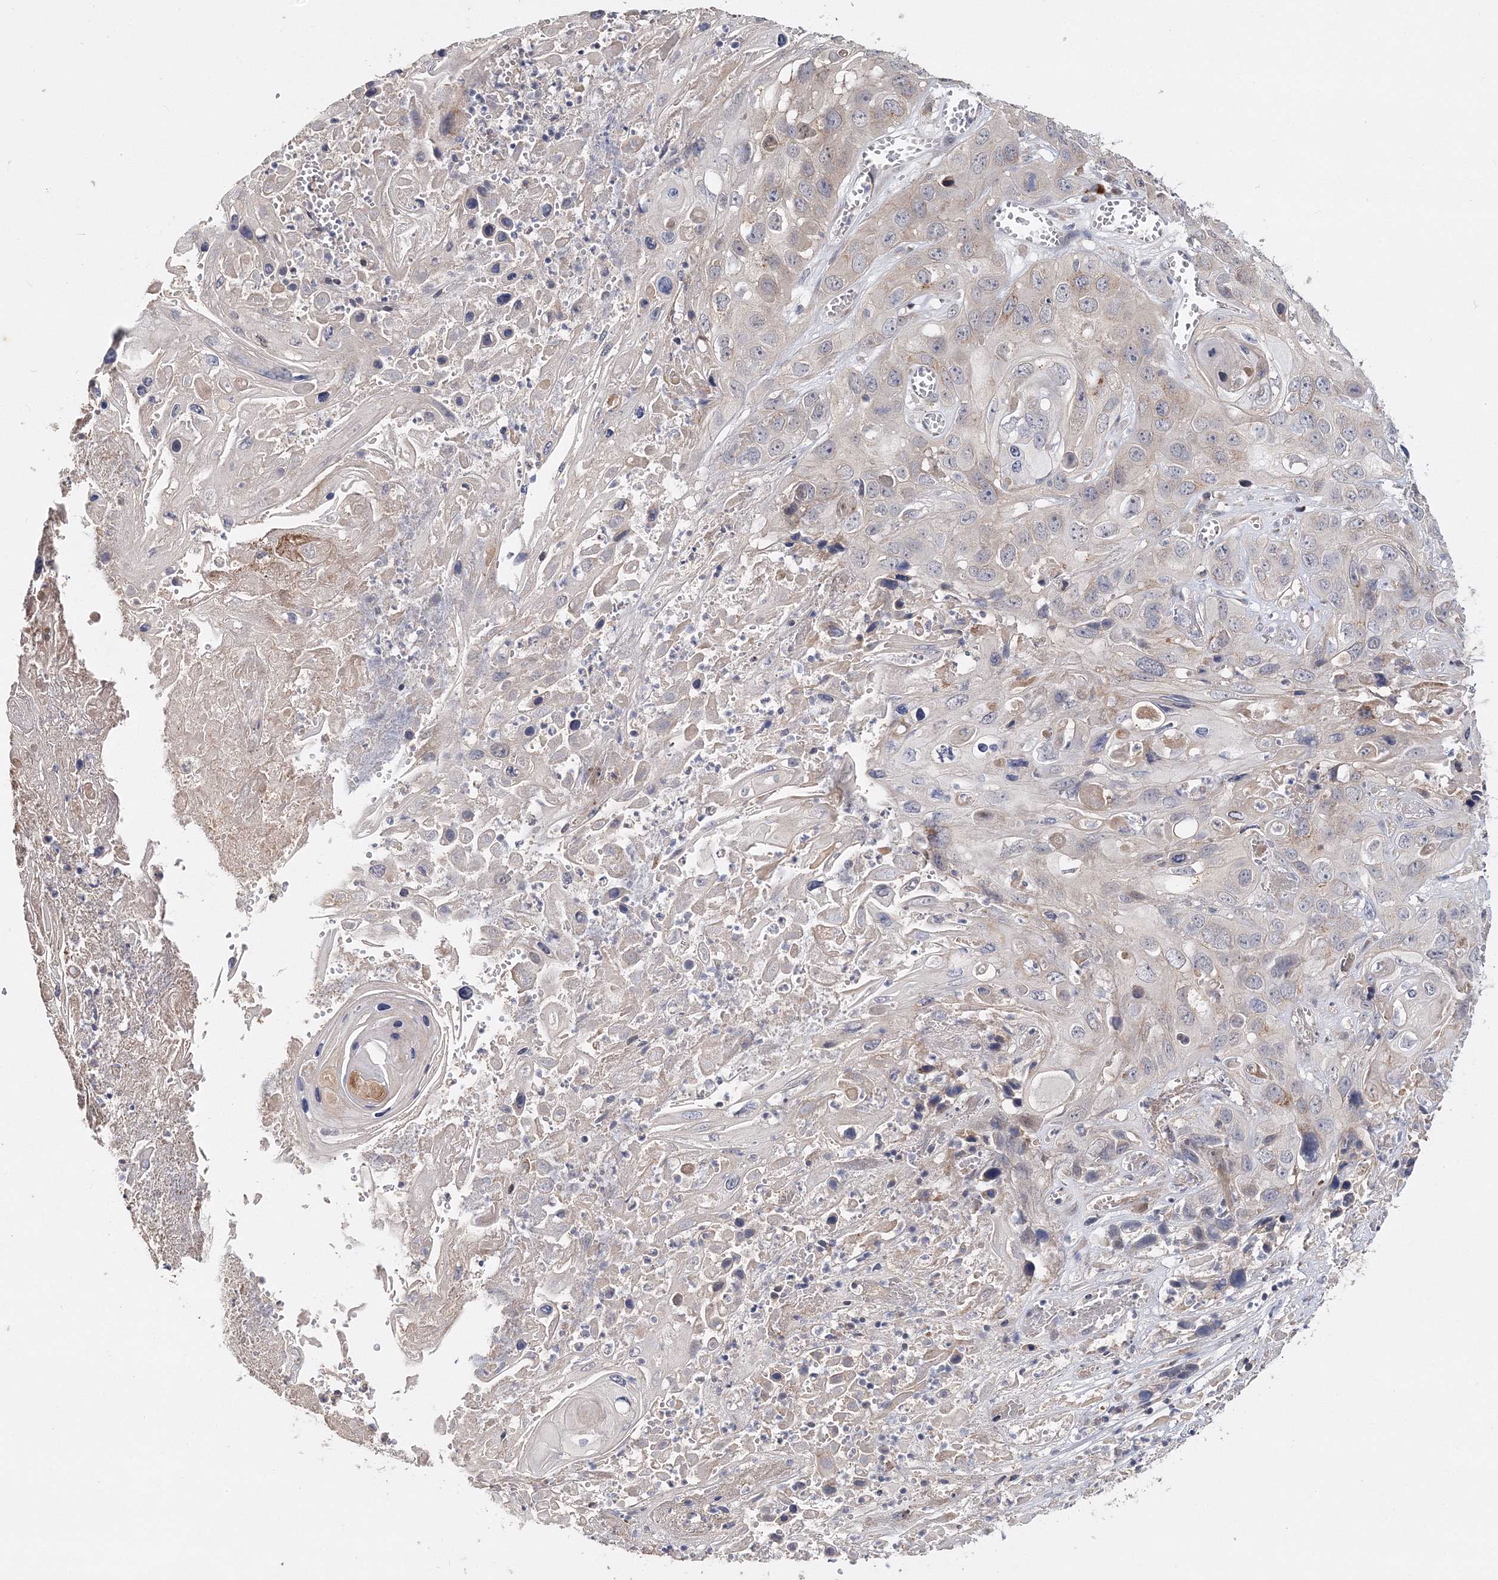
{"staining": {"intensity": "negative", "quantity": "none", "location": "none"}, "tissue": "skin cancer", "cell_type": "Tumor cells", "image_type": "cancer", "snomed": [{"axis": "morphology", "description": "Squamous cell carcinoma, NOS"}, {"axis": "topography", "description": "Skin"}], "caption": "Tumor cells show no significant staining in squamous cell carcinoma (skin).", "gene": "GJB5", "patient": {"sex": "male", "age": 55}}